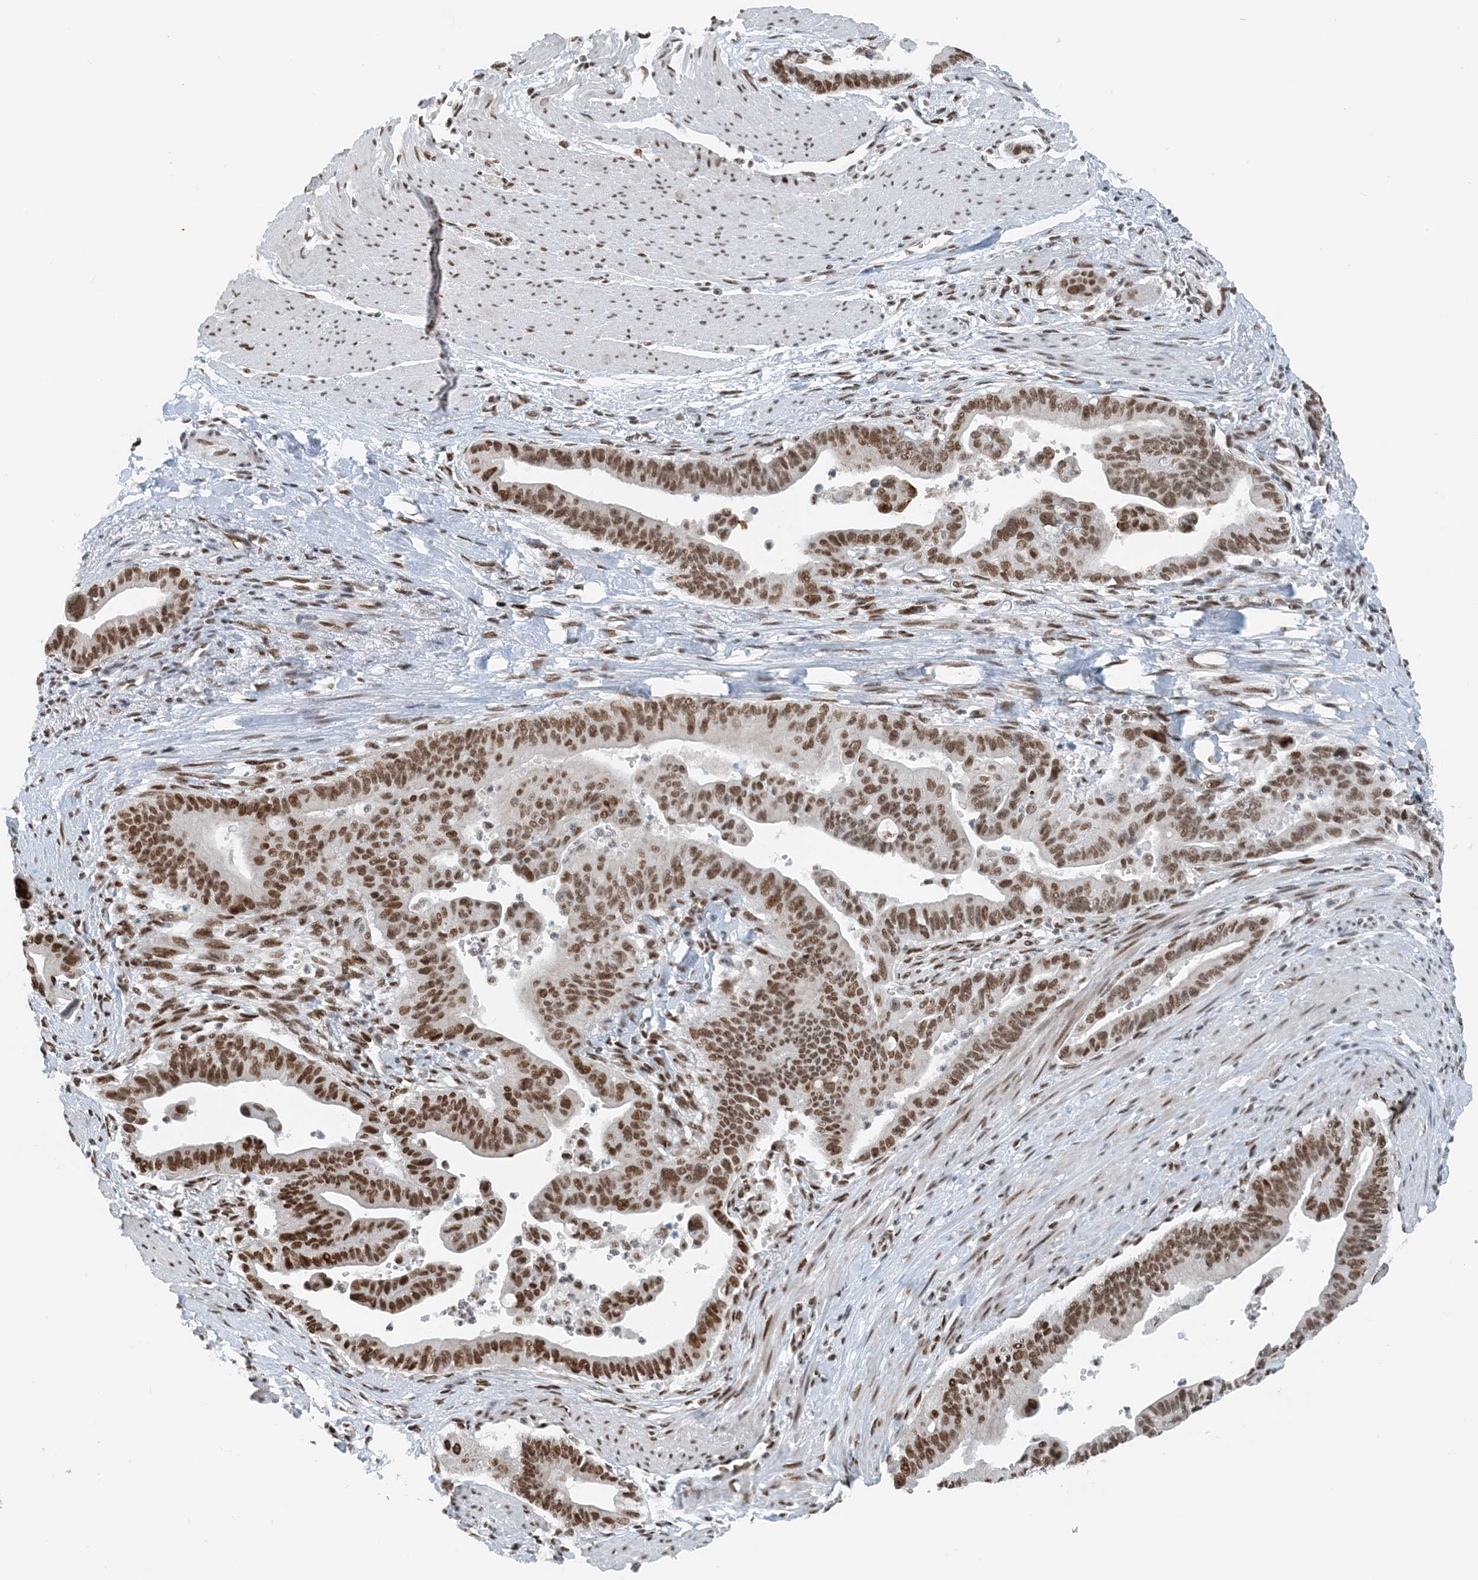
{"staining": {"intensity": "strong", "quantity": ">75%", "location": "nuclear"}, "tissue": "pancreatic cancer", "cell_type": "Tumor cells", "image_type": "cancer", "snomed": [{"axis": "morphology", "description": "Adenocarcinoma, NOS"}, {"axis": "topography", "description": "Pancreas"}], "caption": "DAB (3,3'-diaminobenzidine) immunohistochemical staining of human pancreatic cancer reveals strong nuclear protein expression in approximately >75% of tumor cells.", "gene": "ZNF500", "patient": {"sex": "male", "age": 70}}